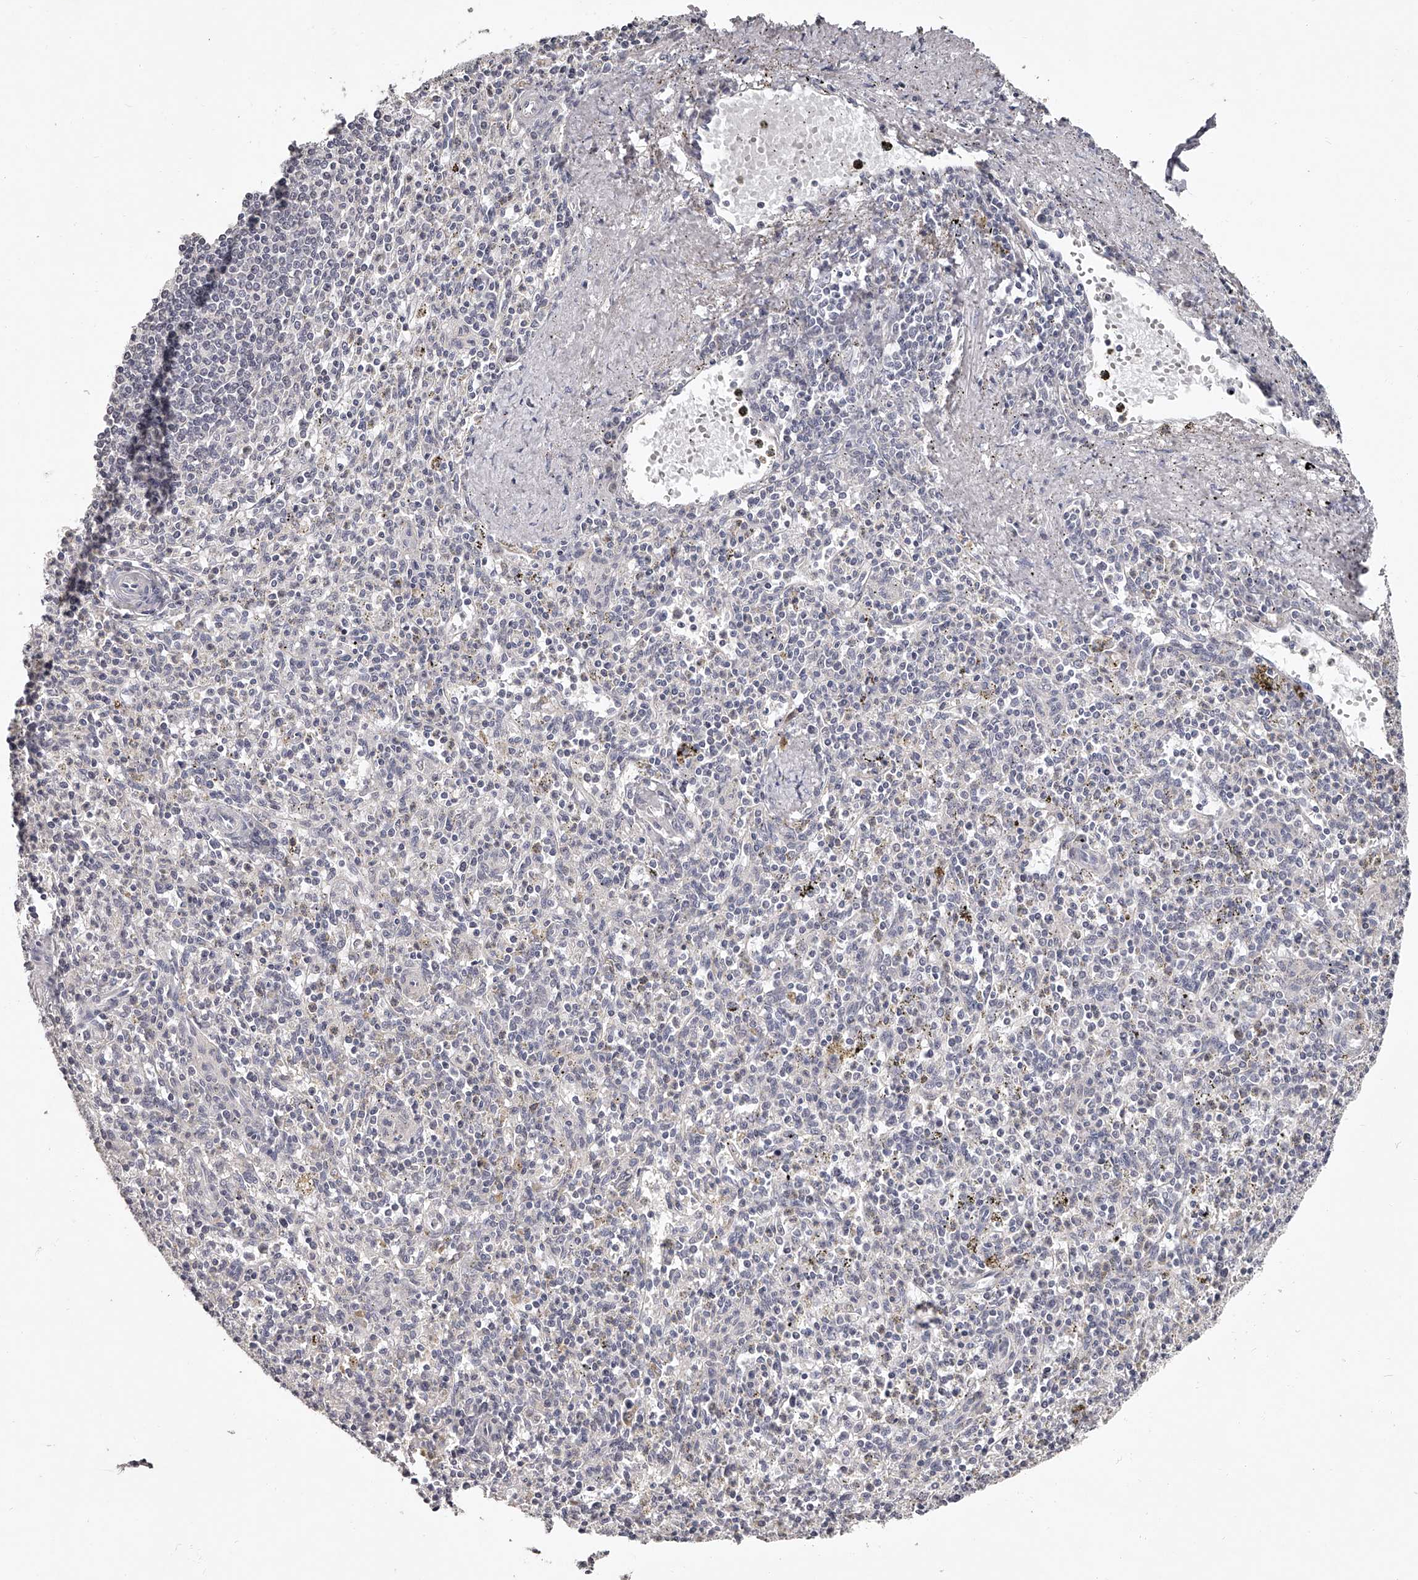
{"staining": {"intensity": "negative", "quantity": "none", "location": "none"}, "tissue": "spleen", "cell_type": "Cells in red pulp", "image_type": "normal", "snomed": [{"axis": "morphology", "description": "Normal tissue, NOS"}, {"axis": "topography", "description": "Spleen"}], "caption": "Micrograph shows no significant protein staining in cells in red pulp of benign spleen. (Stains: DAB IHC with hematoxylin counter stain, Microscopy: brightfield microscopy at high magnification).", "gene": "NT5DC1", "patient": {"sex": "male", "age": 72}}